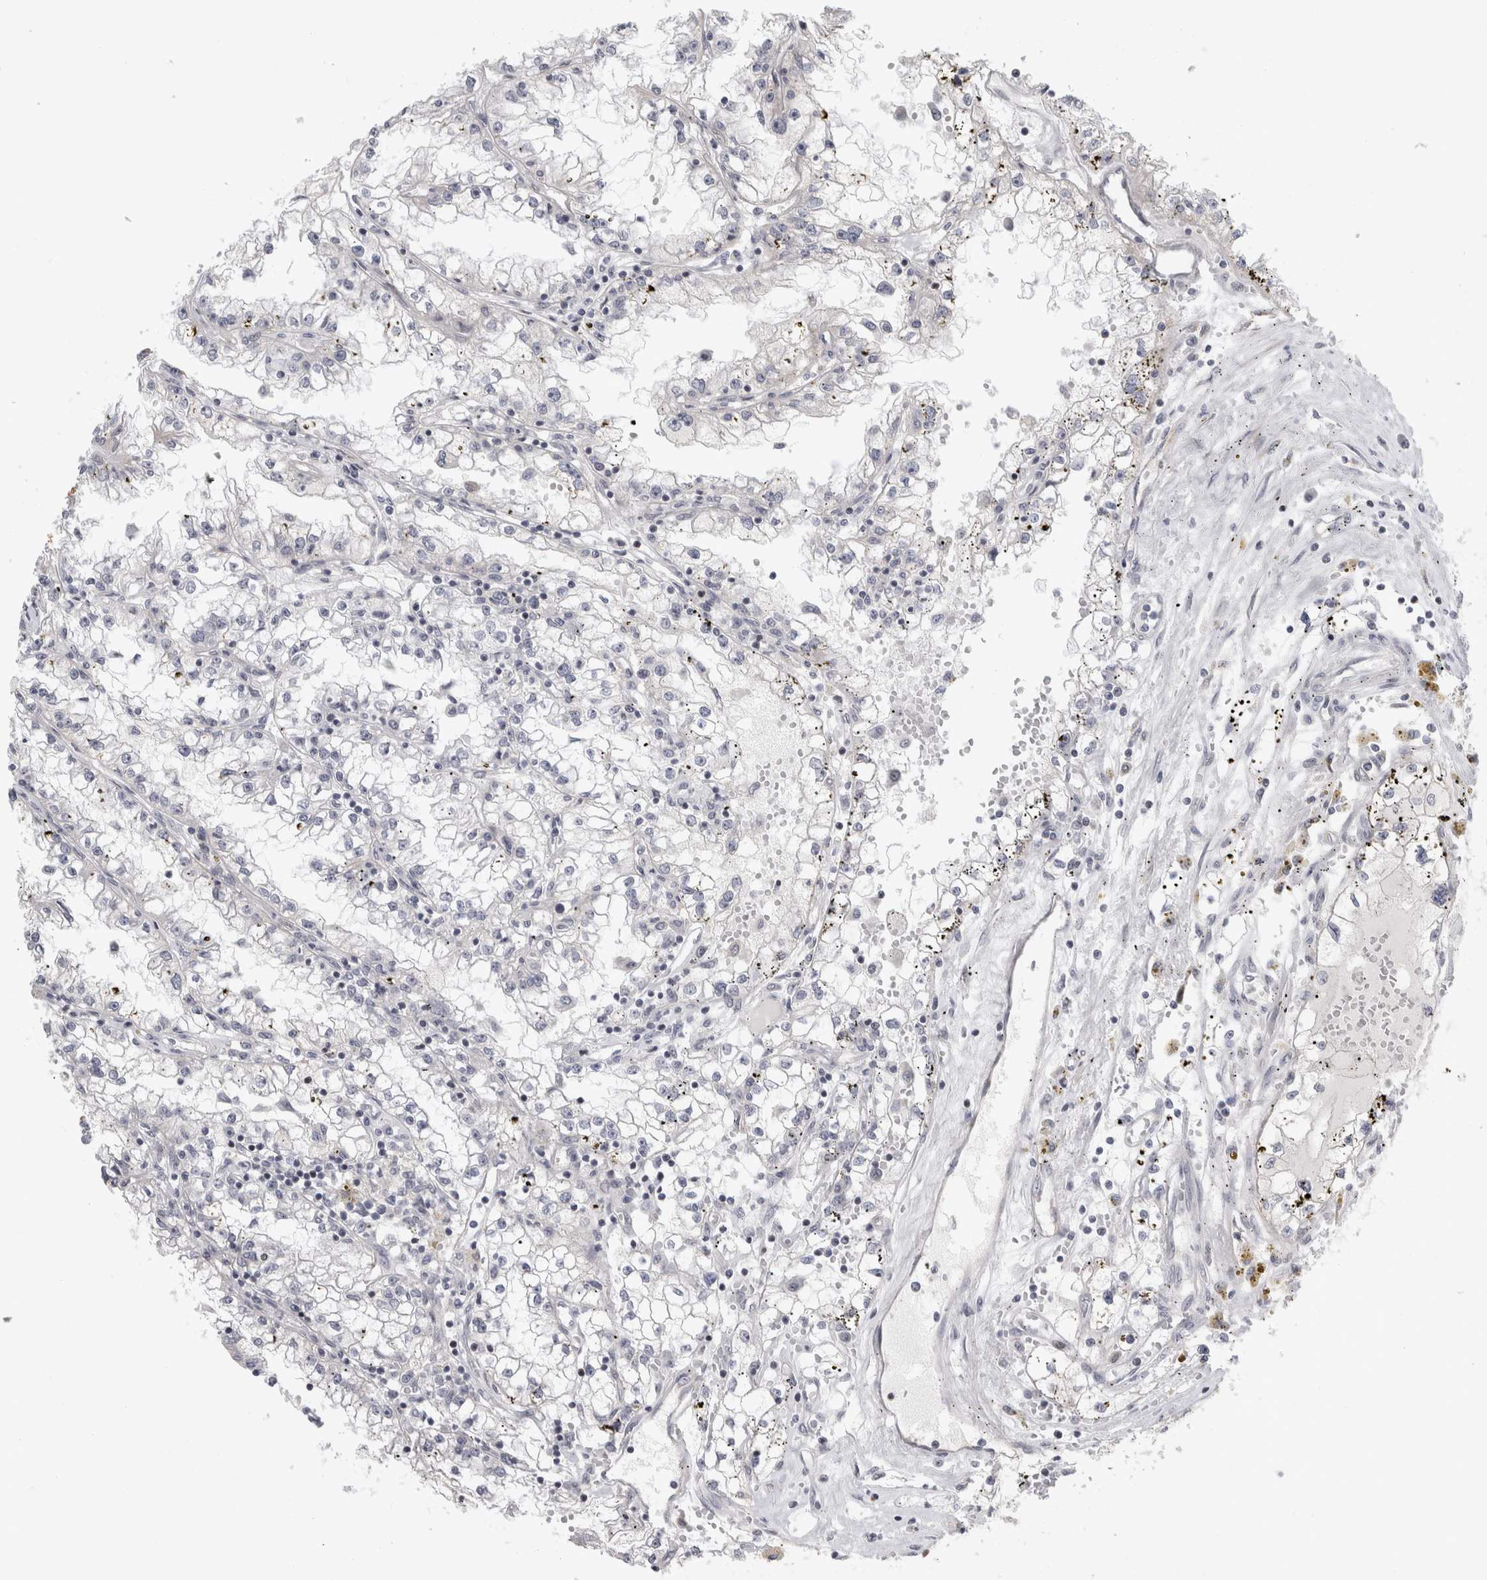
{"staining": {"intensity": "negative", "quantity": "none", "location": "none"}, "tissue": "renal cancer", "cell_type": "Tumor cells", "image_type": "cancer", "snomed": [{"axis": "morphology", "description": "Adenocarcinoma, NOS"}, {"axis": "topography", "description": "Kidney"}], "caption": "IHC image of neoplastic tissue: human renal cancer (adenocarcinoma) stained with DAB (3,3'-diaminobenzidine) shows no significant protein positivity in tumor cells. (DAB immunohistochemistry (IHC), high magnification).", "gene": "UTP25", "patient": {"sex": "male", "age": 56}}